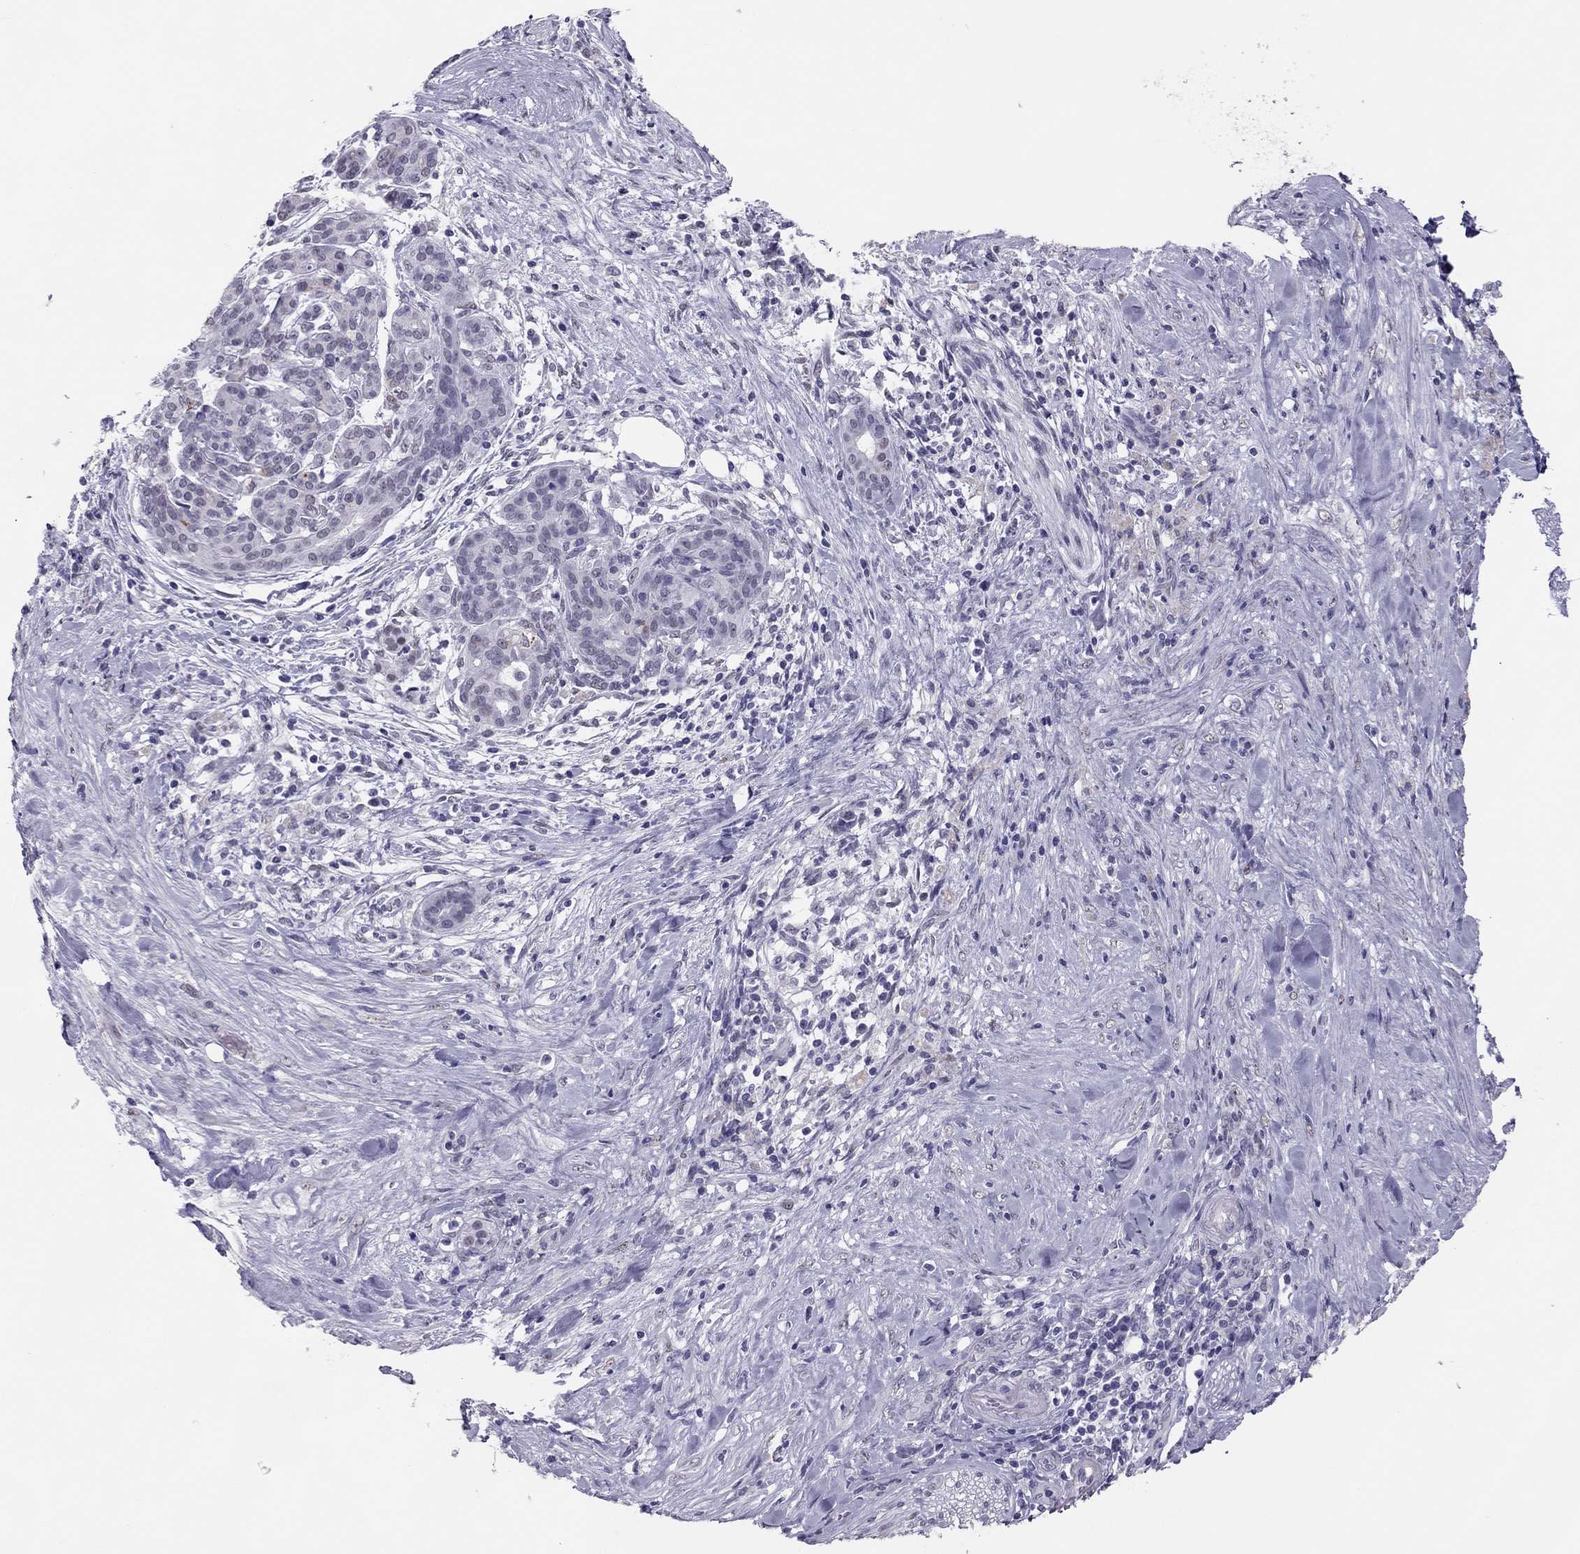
{"staining": {"intensity": "negative", "quantity": "none", "location": "none"}, "tissue": "pancreatic cancer", "cell_type": "Tumor cells", "image_type": "cancer", "snomed": [{"axis": "morphology", "description": "Adenocarcinoma, NOS"}, {"axis": "topography", "description": "Pancreas"}], "caption": "IHC micrograph of neoplastic tissue: pancreatic cancer stained with DAB demonstrates no significant protein expression in tumor cells.", "gene": "PHOX2A", "patient": {"sex": "male", "age": 44}}